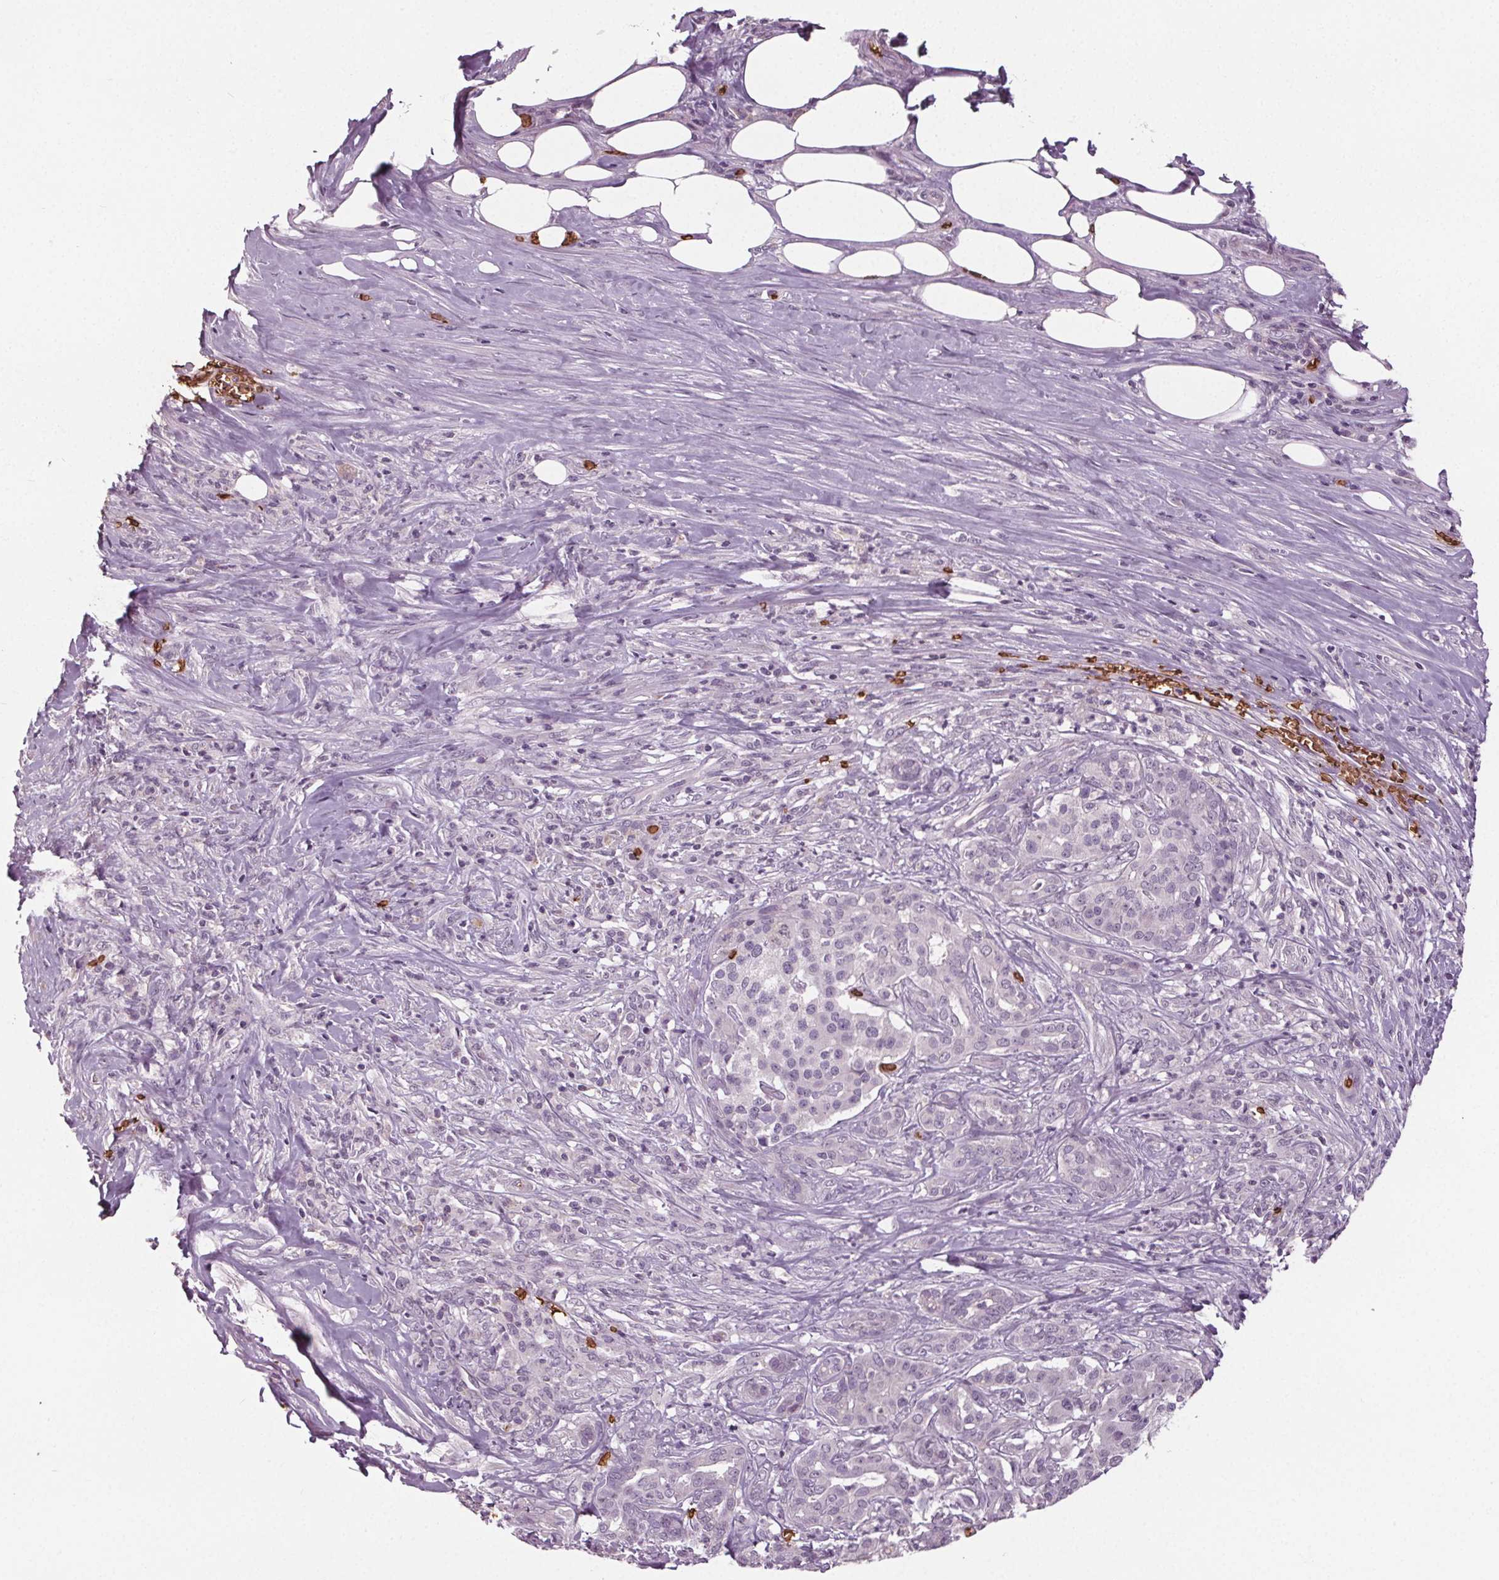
{"staining": {"intensity": "negative", "quantity": "none", "location": "none"}, "tissue": "pancreatic cancer", "cell_type": "Tumor cells", "image_type": "cancer", "snomed": [{"axis": "morphology", "description": "Normal tissue, NOS"}, {"axis": "morphology", "description": "Inflammation, NOS"}, {"axis": "morphology", "description": "Adenocarcinoma, NOS"}, {"axis": "topography", "description": "Pancreas"}], "caption": "This image is of adenocarcinoma (pancreatic) stained with immunohistochemistry to label a protein in brown with the nuclei are counter-stained blue. There is no expression in tumor cells.", "gene": "SLC4A1", "patient": {"sex": "male", "age": 57}}